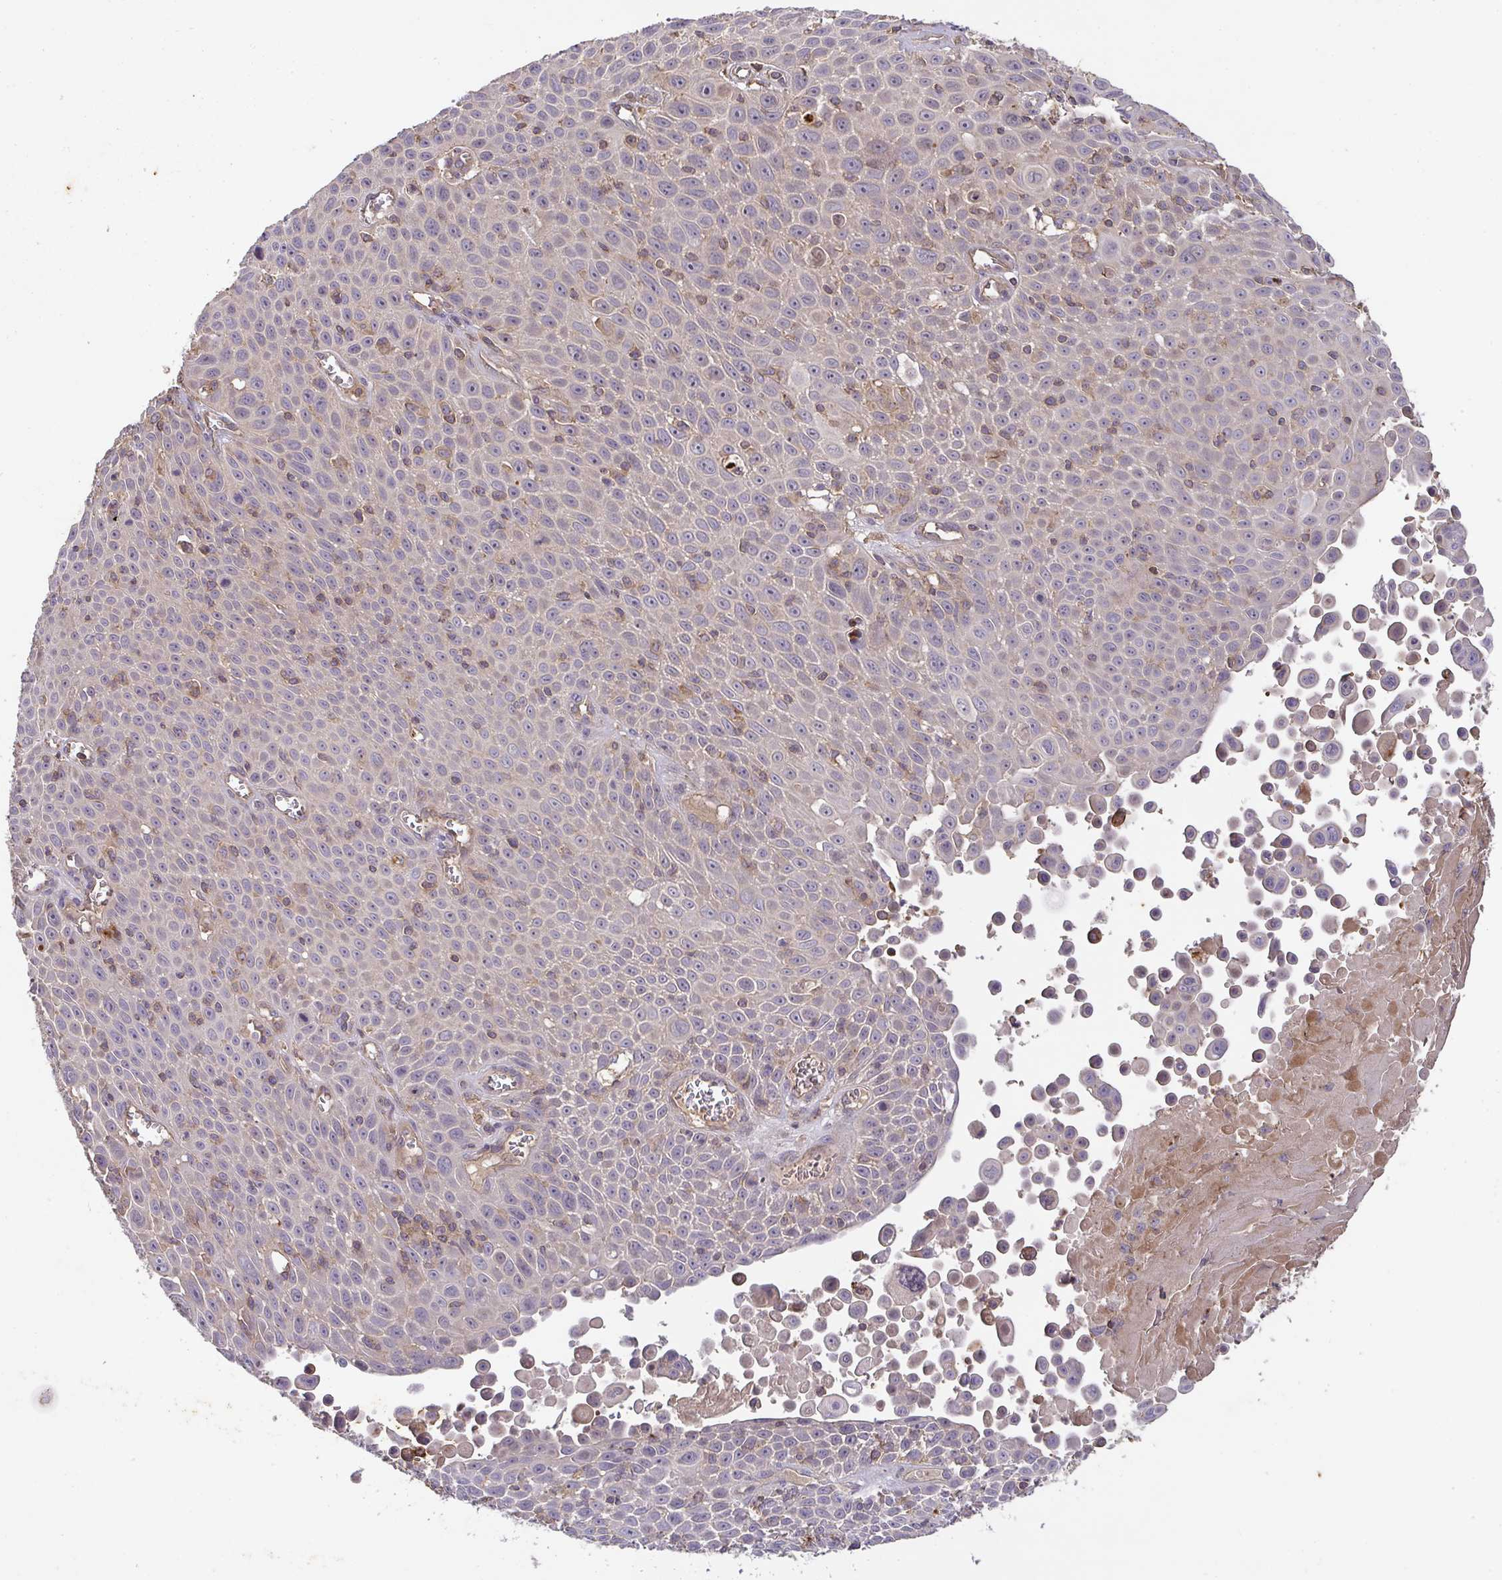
{"staining": {"intensity": "negative", "quantity": "none", "location": "none"}, "tissue": "lung cancer", "cell_type": "Tumor cells", "image_type": "cancer", "snomed": [{"axis": "morphology", "description": "Squamous cell carcinoma, NOS"}, {"axis": "morphology", "description": "Squamous cell carcinoma, metastatic, NOS"}, {"axis": "topography", "description": "Lymph node"}, {"axis": "topography", "description": "Lung"}], "caption": "Immunohistochemical staining of human lung cancer displays no significant expression in tumor cells.", "gene": "TNMD", "patient": {"sex": "female", "age": 62}}